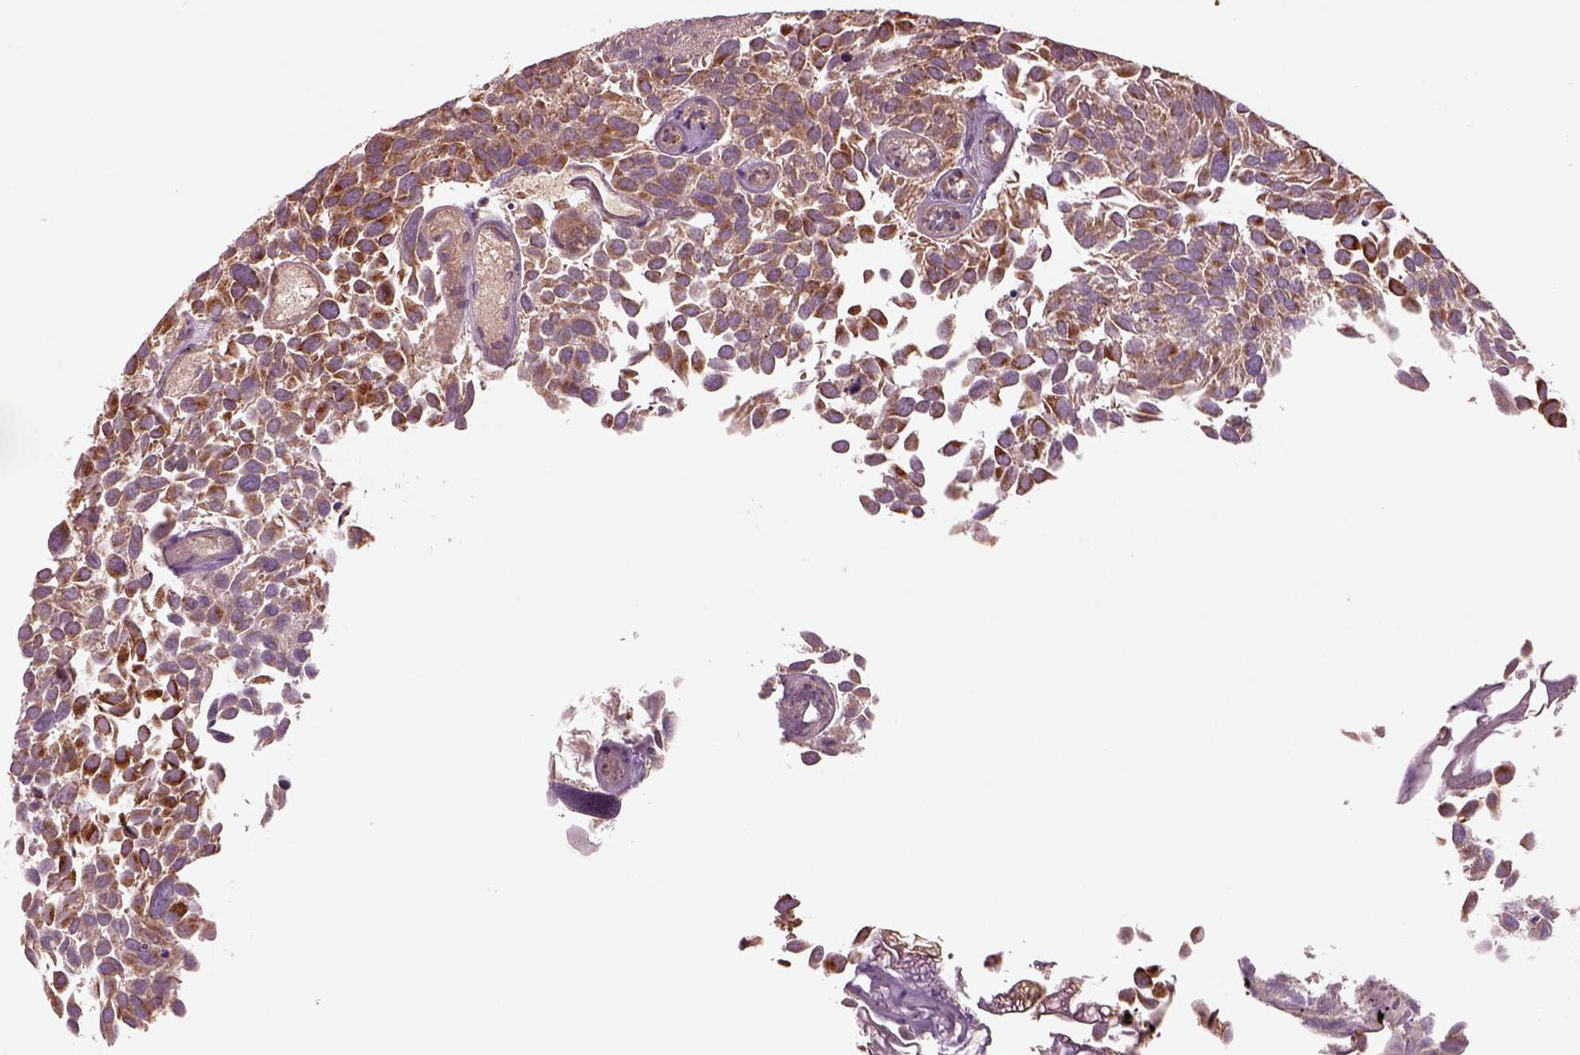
{"staining": {"intensity": "weak", "quantity": ">75%", "location": "cytoplasmic/membranous"}, "tissue": "urothelial cancer", "cell_type": "Tumor cells", "image_type": "cancer", "snomed": [{"axis": "morphology", "description": "Urothelial carcinoma, Low grade"}, {"axis": "topography", "description": "Urinary bladder"}], "caption": "A low amount of weak cytoplasmic/membranous staining is identified in about >75% of tumor cells in urothelial cancer tissue.", "gene": "SLC25A5", "patient": {"sex": "female", "age": 69}}